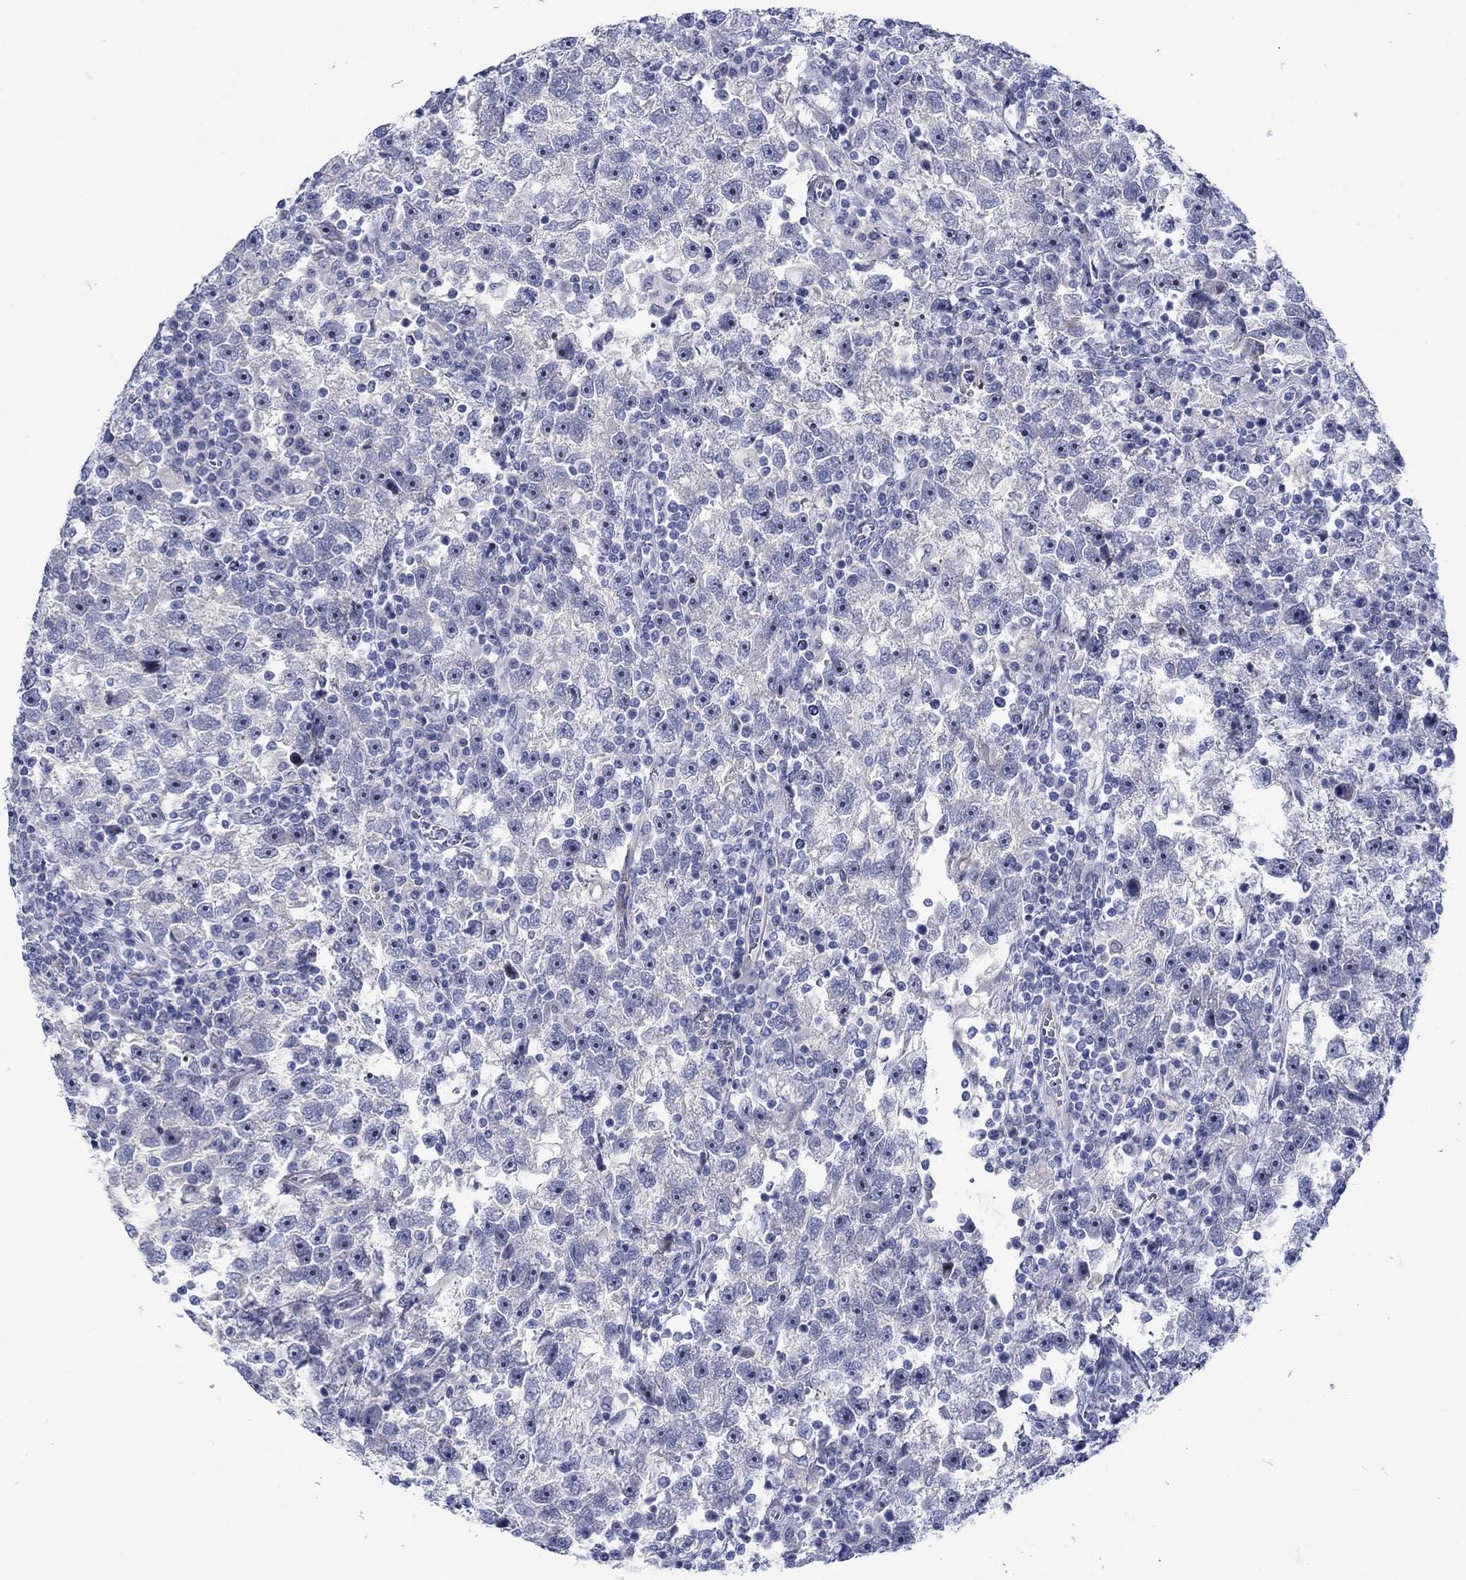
{"staining": {"intensity": "negative", "quantity": "none", "location": "none"}, "tissue": "testis cancer", "cell_type": "Tumor cells", "image_type": "cancer", "snomed": [{"axis": "morphology", "description": "Seminoma, NOS"}, {"axis": "topography", "description": "Testis"}], "caption": "A photomicrograph of human testis cancer (seminoma) is negative for staining in tumor cells.", "gene": "KSR2", "patient": {"sex": "male", "age": 47}}